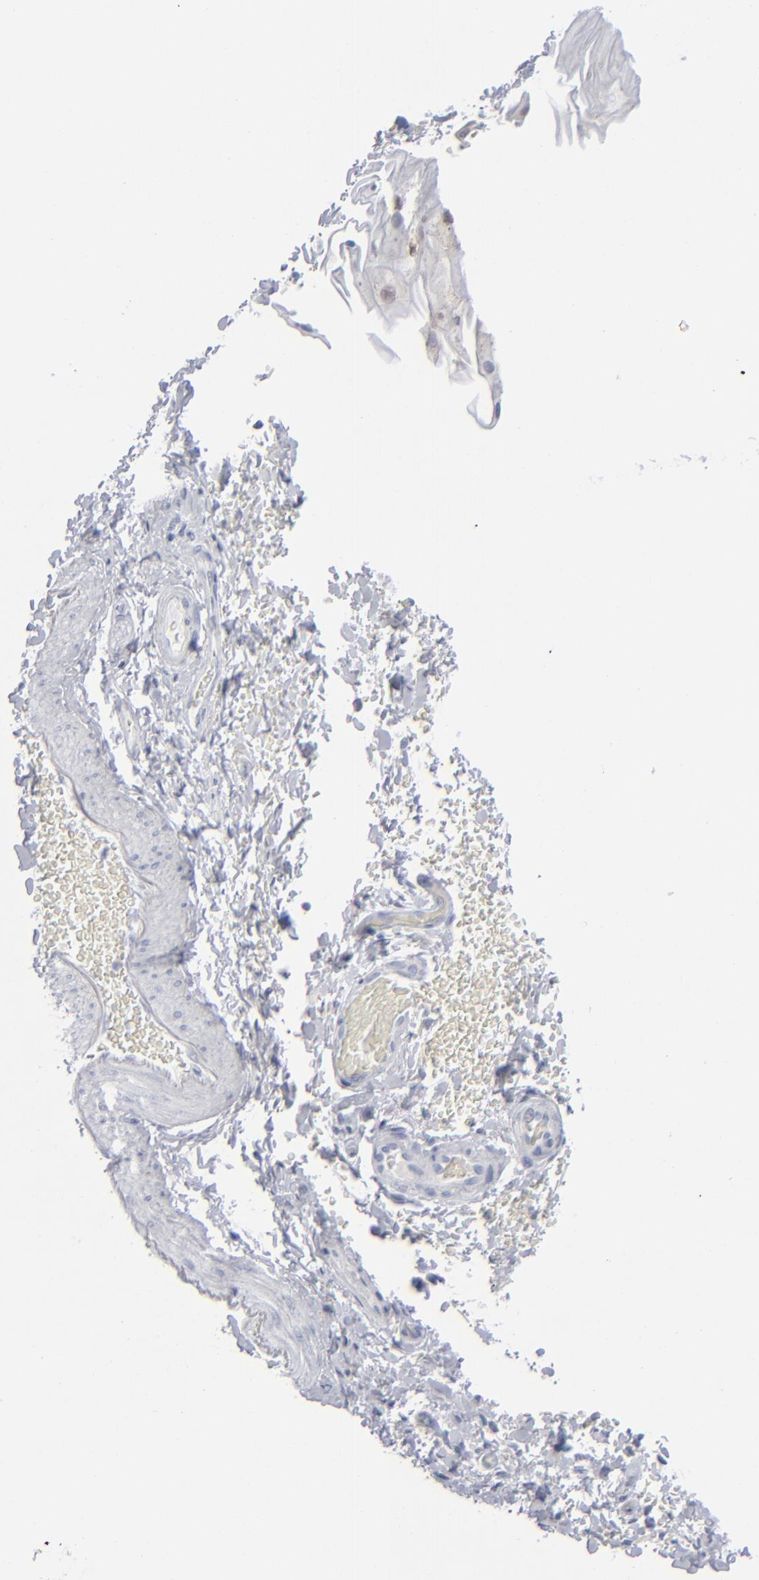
{"staining": {"intensity": "negative", "quantity": "none", "location": "none"}, "tissue": "esophagus", "cell_type": "Squamous epithelial cells", "image_type": "normal", "snomed": [{"axis": "morphology", "description": "Normal tissue, NOS"}, {"axis": "topography", "description": "Esophagus"}], "caption": "The micrograph demonstrates no staining of squamous epithelial cells in unremarkable esophagus. (DAB IHC, high magnification).", "gene": "MSLN", "patient": {"sex": "male", "age": 62}}